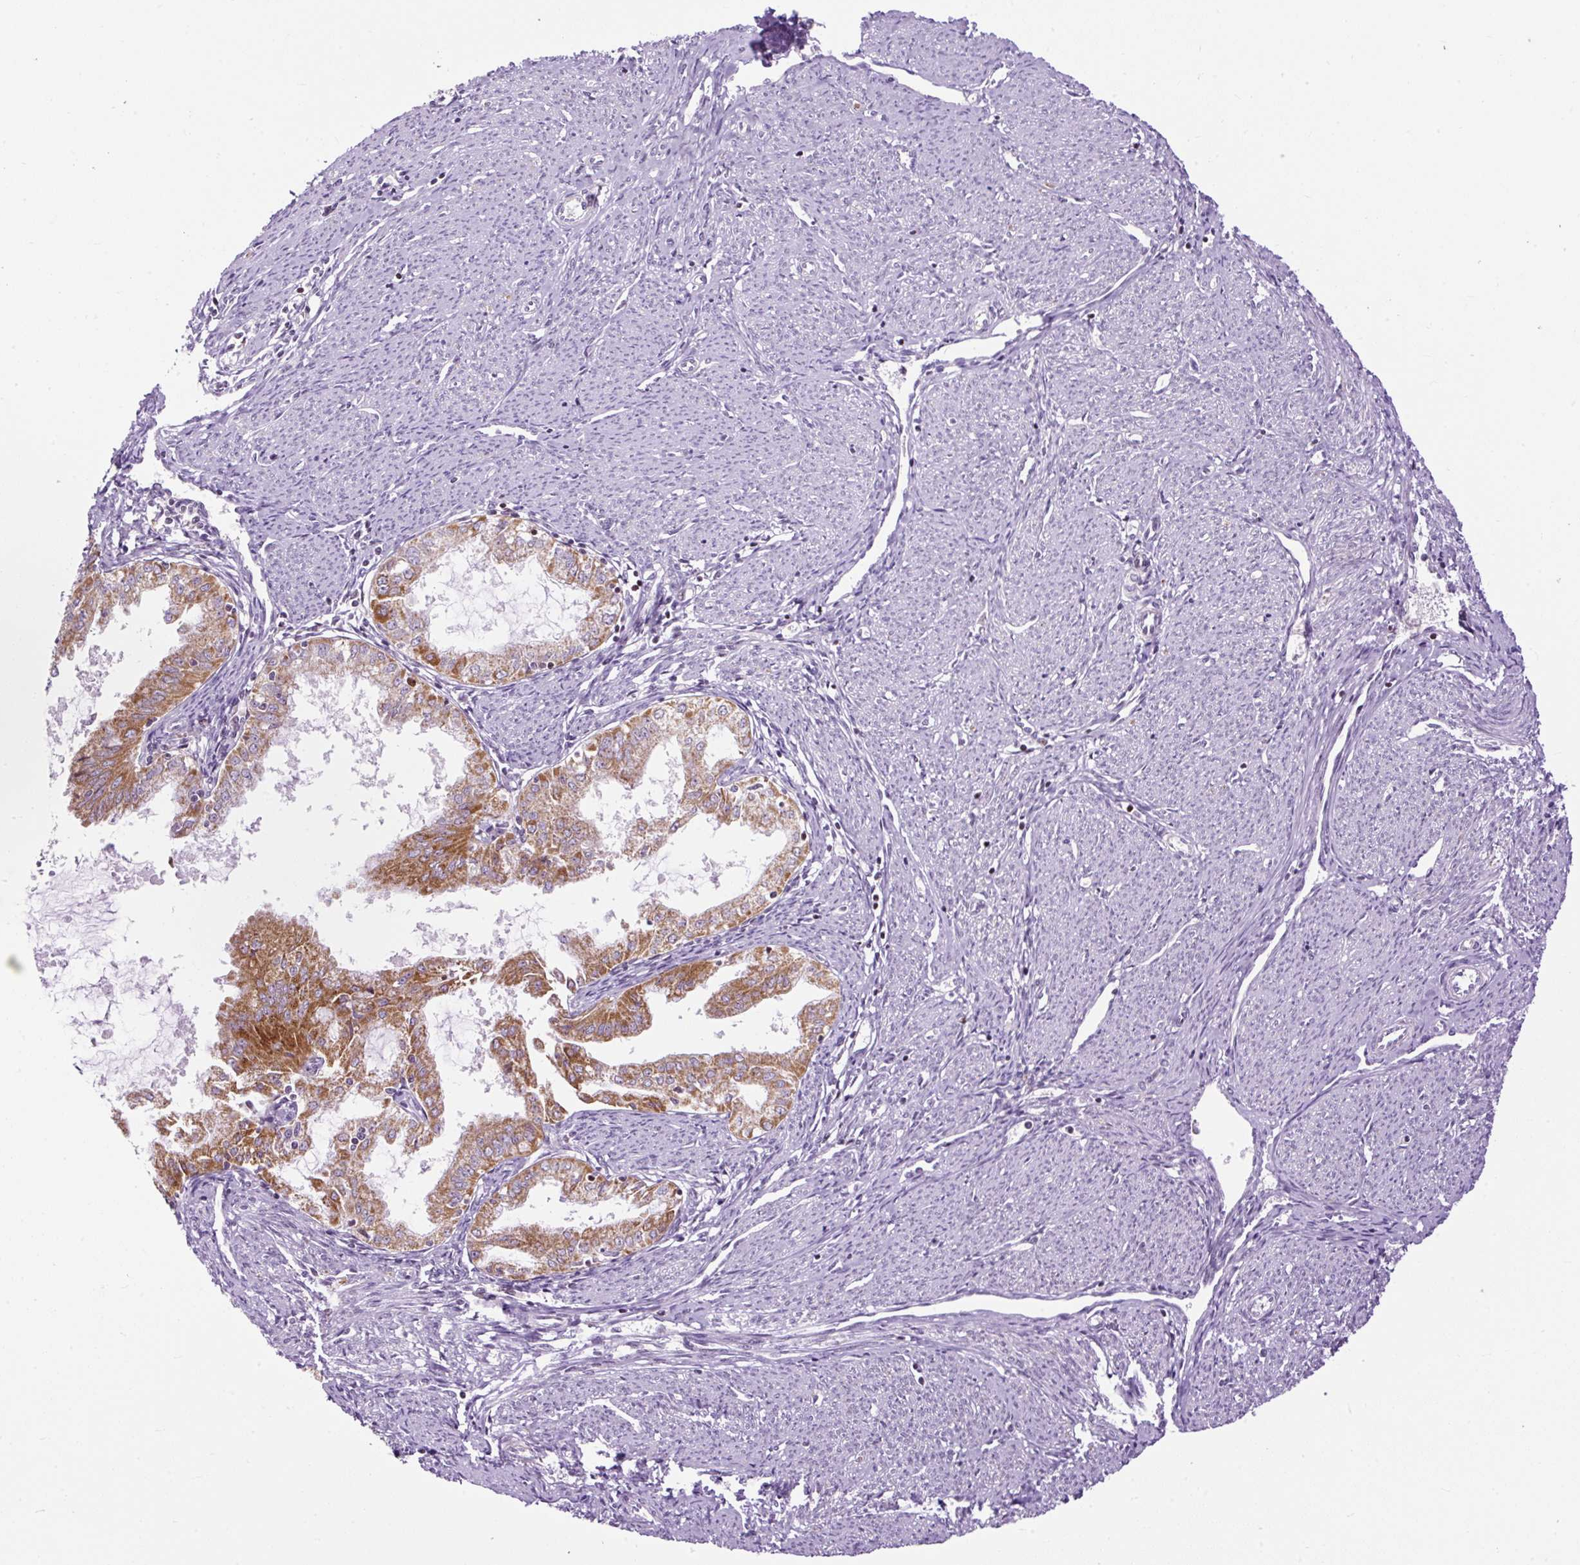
{"staining": {"intensity": "moderate", "quantity": ">75%", "location": "cytoplasmic/membranous"}, "tissue": "endometrial cancer", "cell_type": "Tumor cells", "image_type": "cancer", "snomed": [{"axis": "morphology", "description": "Adenocarcinoma, NOS"}, {"axis": "topography", "description": "Endometrium"}], "caption": "IHC of human endometrial cancer displays medium levels of moderate cytoplasmic/membranous positivity in approximately >75% of tumor cells. The protein is stained brown, and the nuclei are stained in blue (DAB IHC with brightfield microscopy, high magnification).", "gene": "FMC1", "patient": {"sex": "female", "age": 70}}